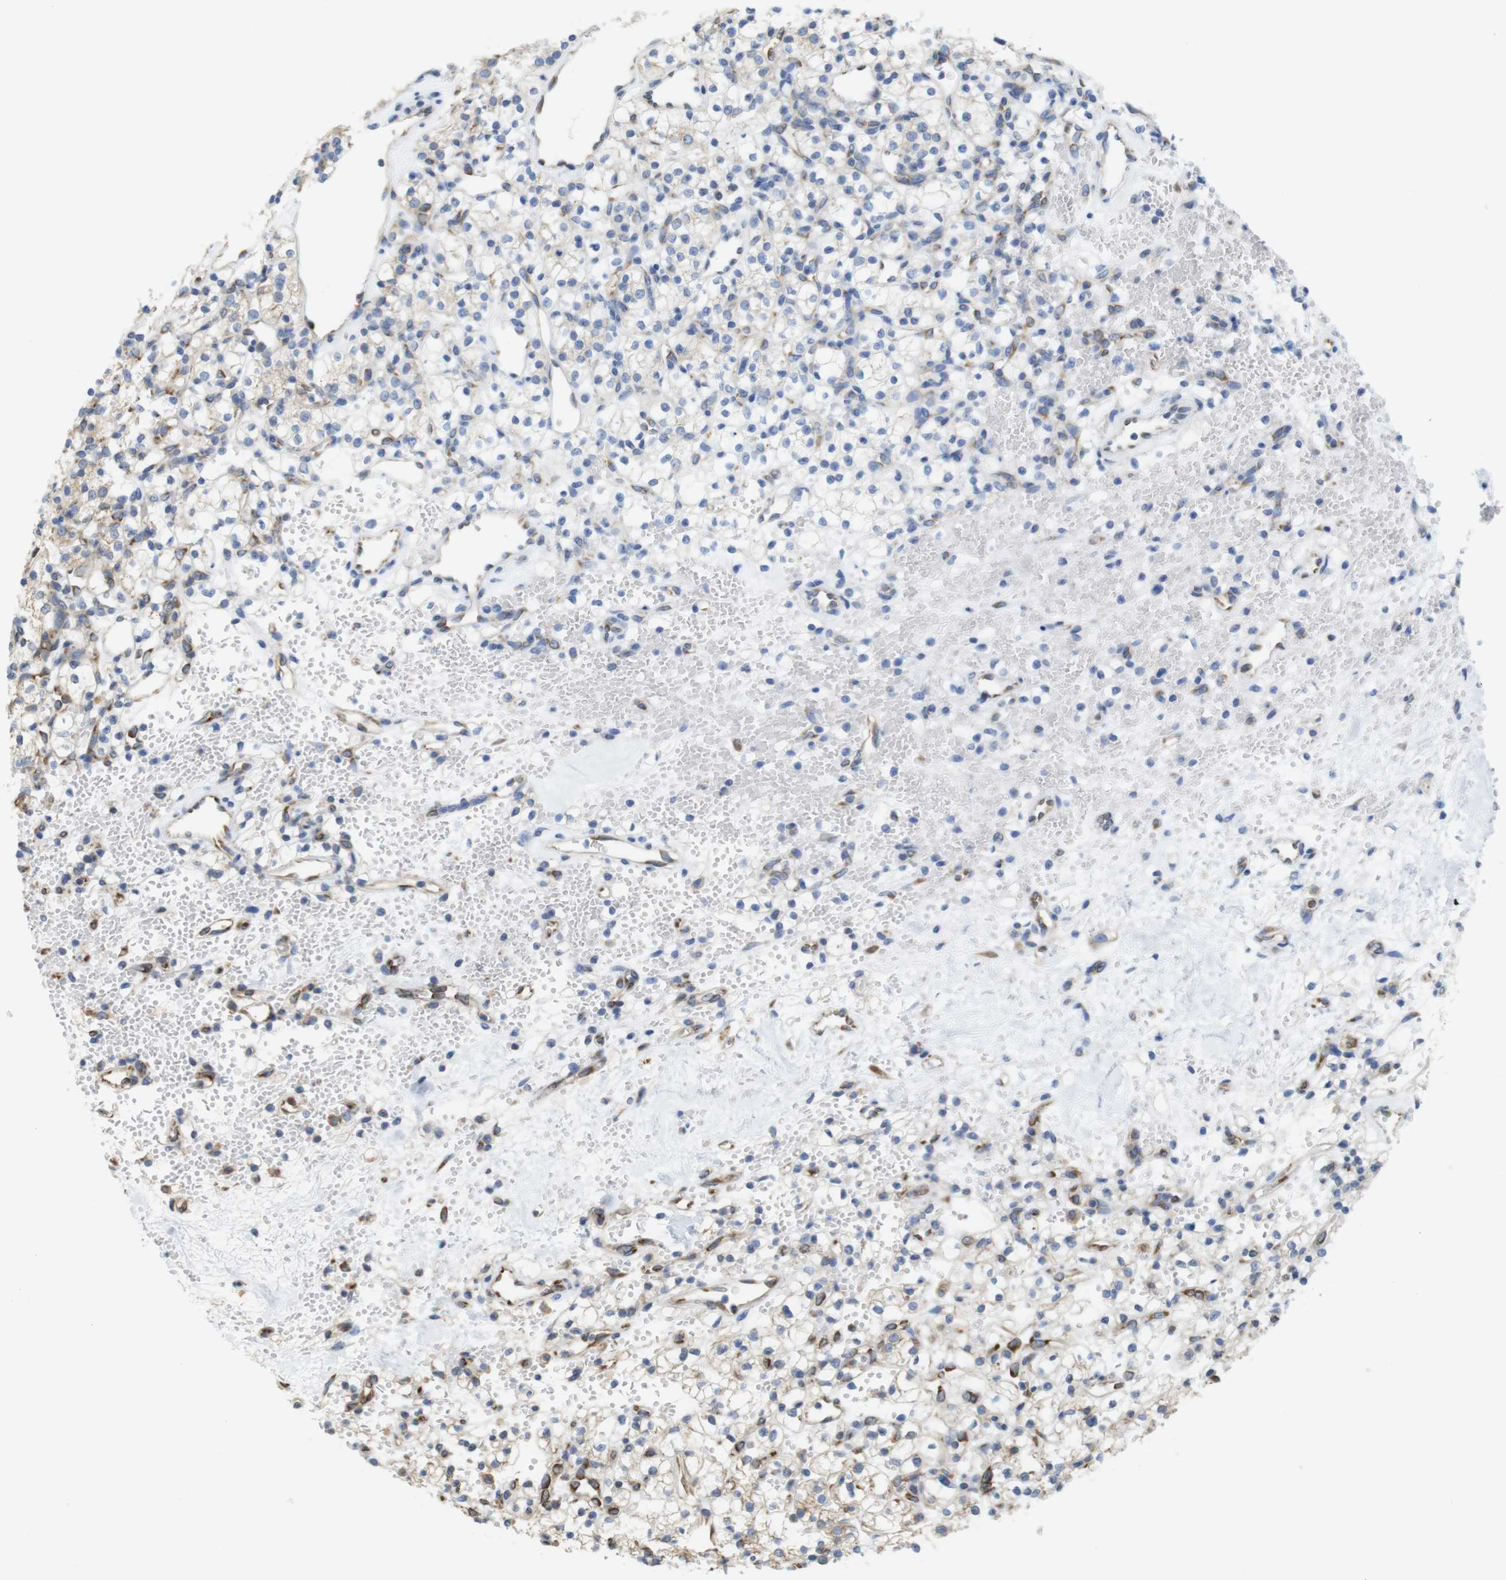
{"staining": {"intensity": "moderate", "quantity": "25%-75%", "location": "cytoplasmic/membranous"}, "tissue": "renal cancer", "cell_type": "Tumor cells", "image_type": "cancer", "snomed": [{"axis": "morphology", "description": "Adenocarcinoma, NOS"}, {"axis": "topography", "description": "Kidney"}], "caption": "Immunohistochemical staining of renal cancer demonstrates medium levels of moderate cytoplasmic/membranous protein staining in about 25%-75% of tumor cells.", "gene": "PCNX2", "patient": {"sex": "female", "age": 60}}